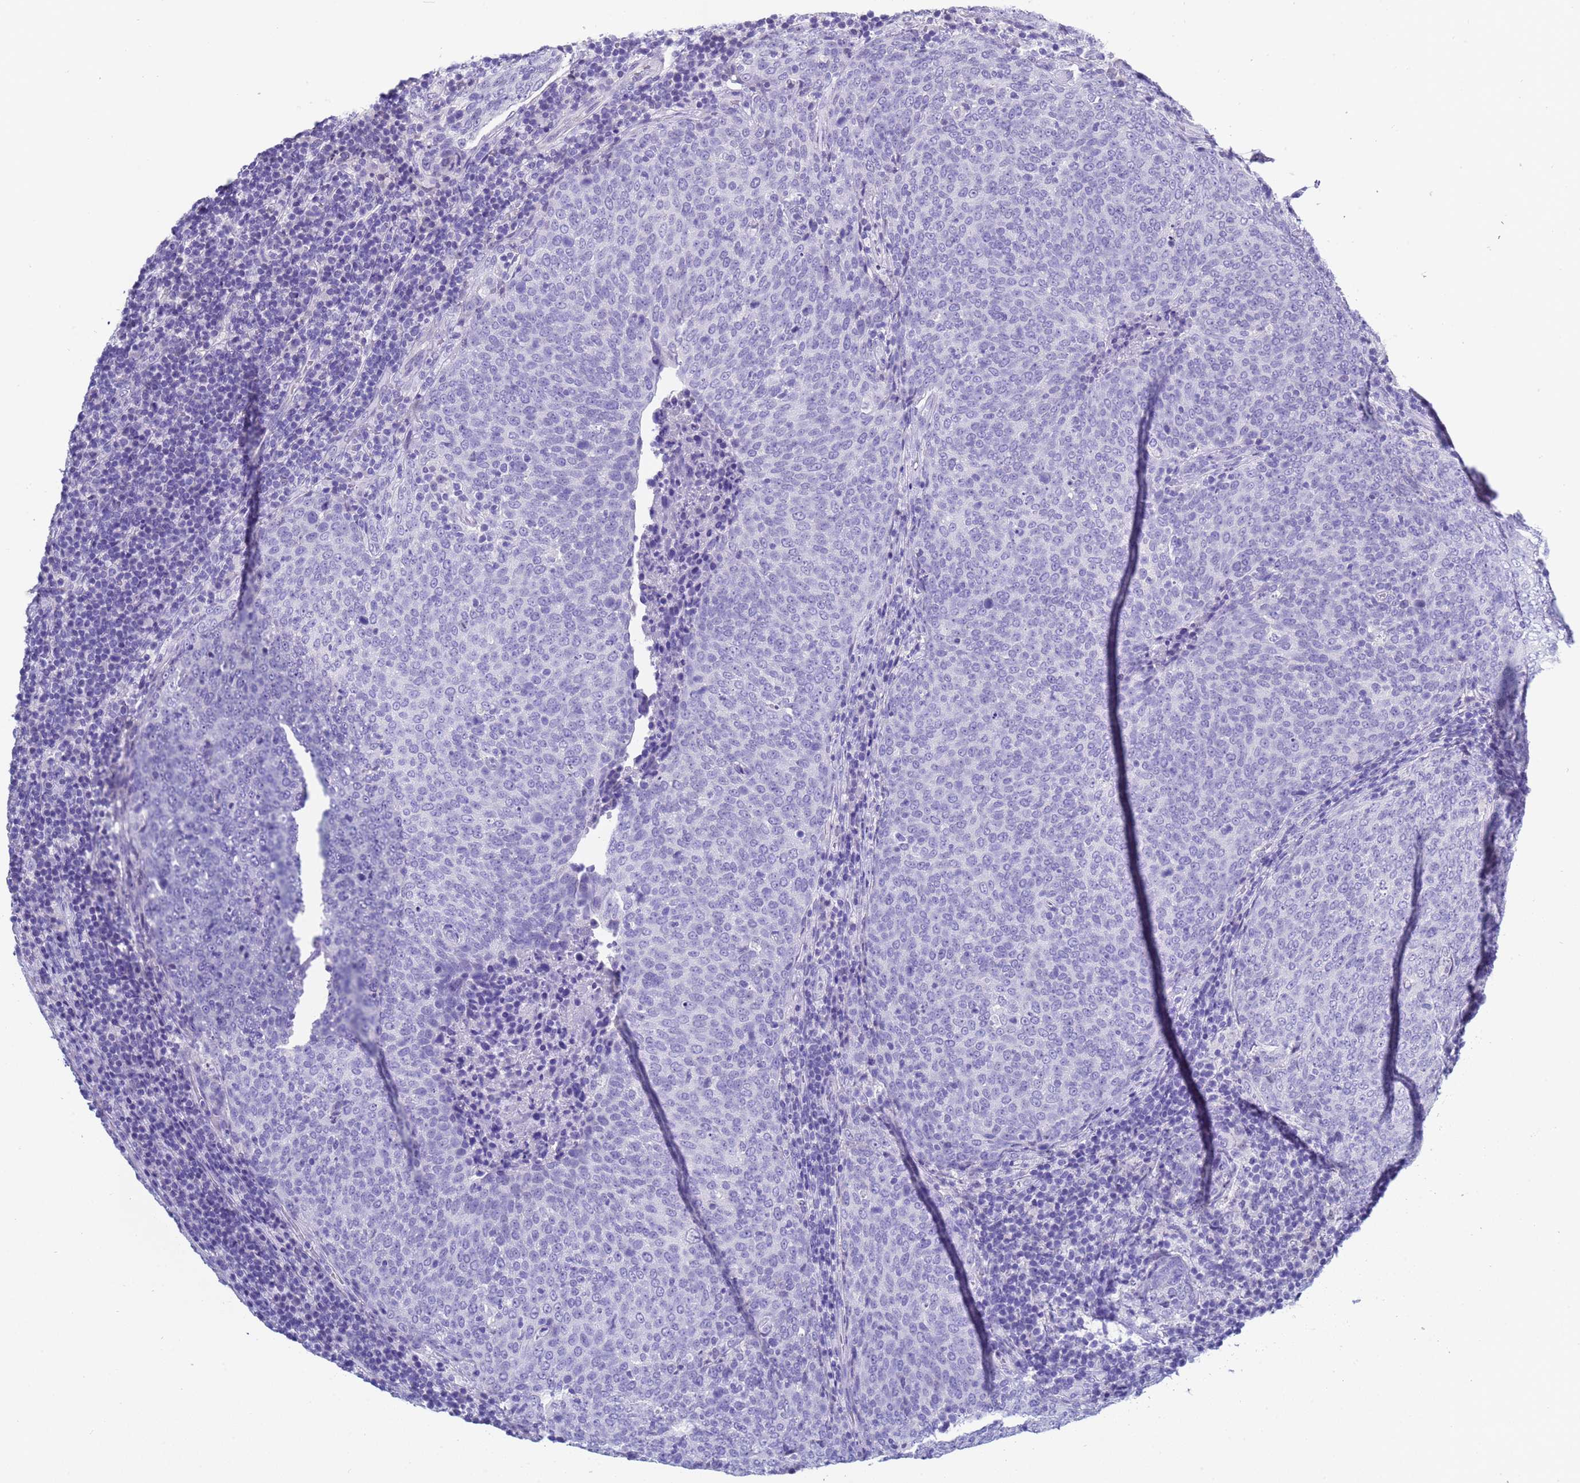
{"staining": {"intensity": "negative", "quantity": "none", "location": "none"}, "tissue": "head and neck cancer", "cell_type": "Tumor cells", "image_type": "cancer", "snomed": [{"axis": "morphology", "description": "Squamous cell carcinoma, NOS"}, {"axis": "morphology", "description": "Squamous cell carcinoma, metastatic, NOS"}, {"axis": "topography", "description": "Lymph node"}, {"axis": "topography", "description": "Head-Neck"}], "caption": "A high-resolution histopathology image shows IHC staining of head and neck cancer (squamous cell carcinoma), which exhibits no significant expression in tumor cells.", "gene": "CTRC", "patient": {"sex": "male", "age": 62}}